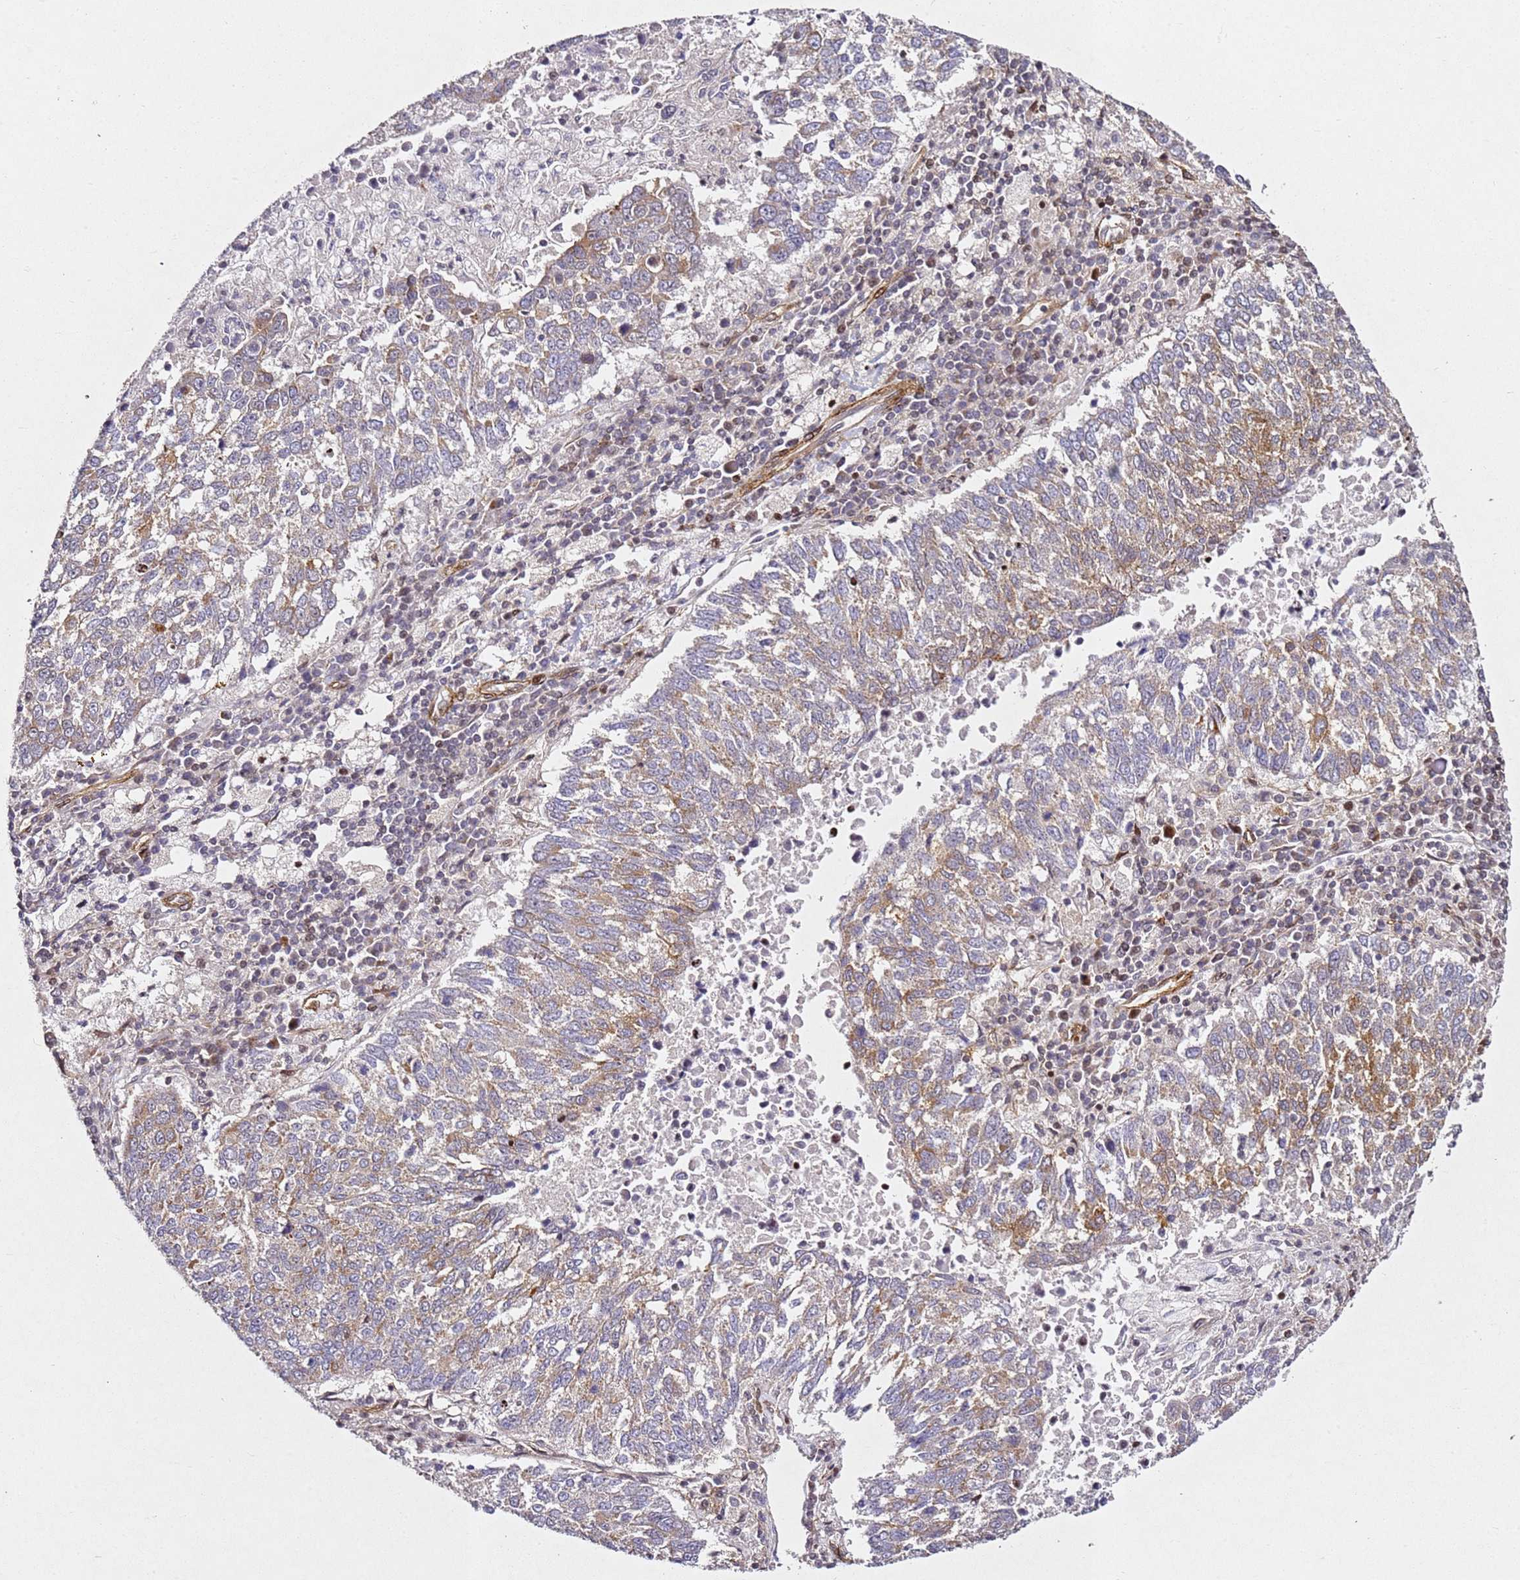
{"staining": {"intensity": "moderate", "quantity": "<25%", "location": "cytoplasmic/membranous"}, "tissue": "lung cancer", "cell_type": "Tumor cells", "image_type": "cancer", "snomed": [{"axis": "morphology", "description": "Squamous cell carcinoma, NOS"}, {"axis": "topography", "description": "Lung"}], "caption": "A brown stain labels moderate cytoplasmic/membranous staining of a protein in human lung cancer (squamous cell carcinoma) tumor cells. (Brightfield microscopy of DAB IHC at high magnification).", "gene": "ZNF296", "patient": {"sex": "male", "age": 73}}